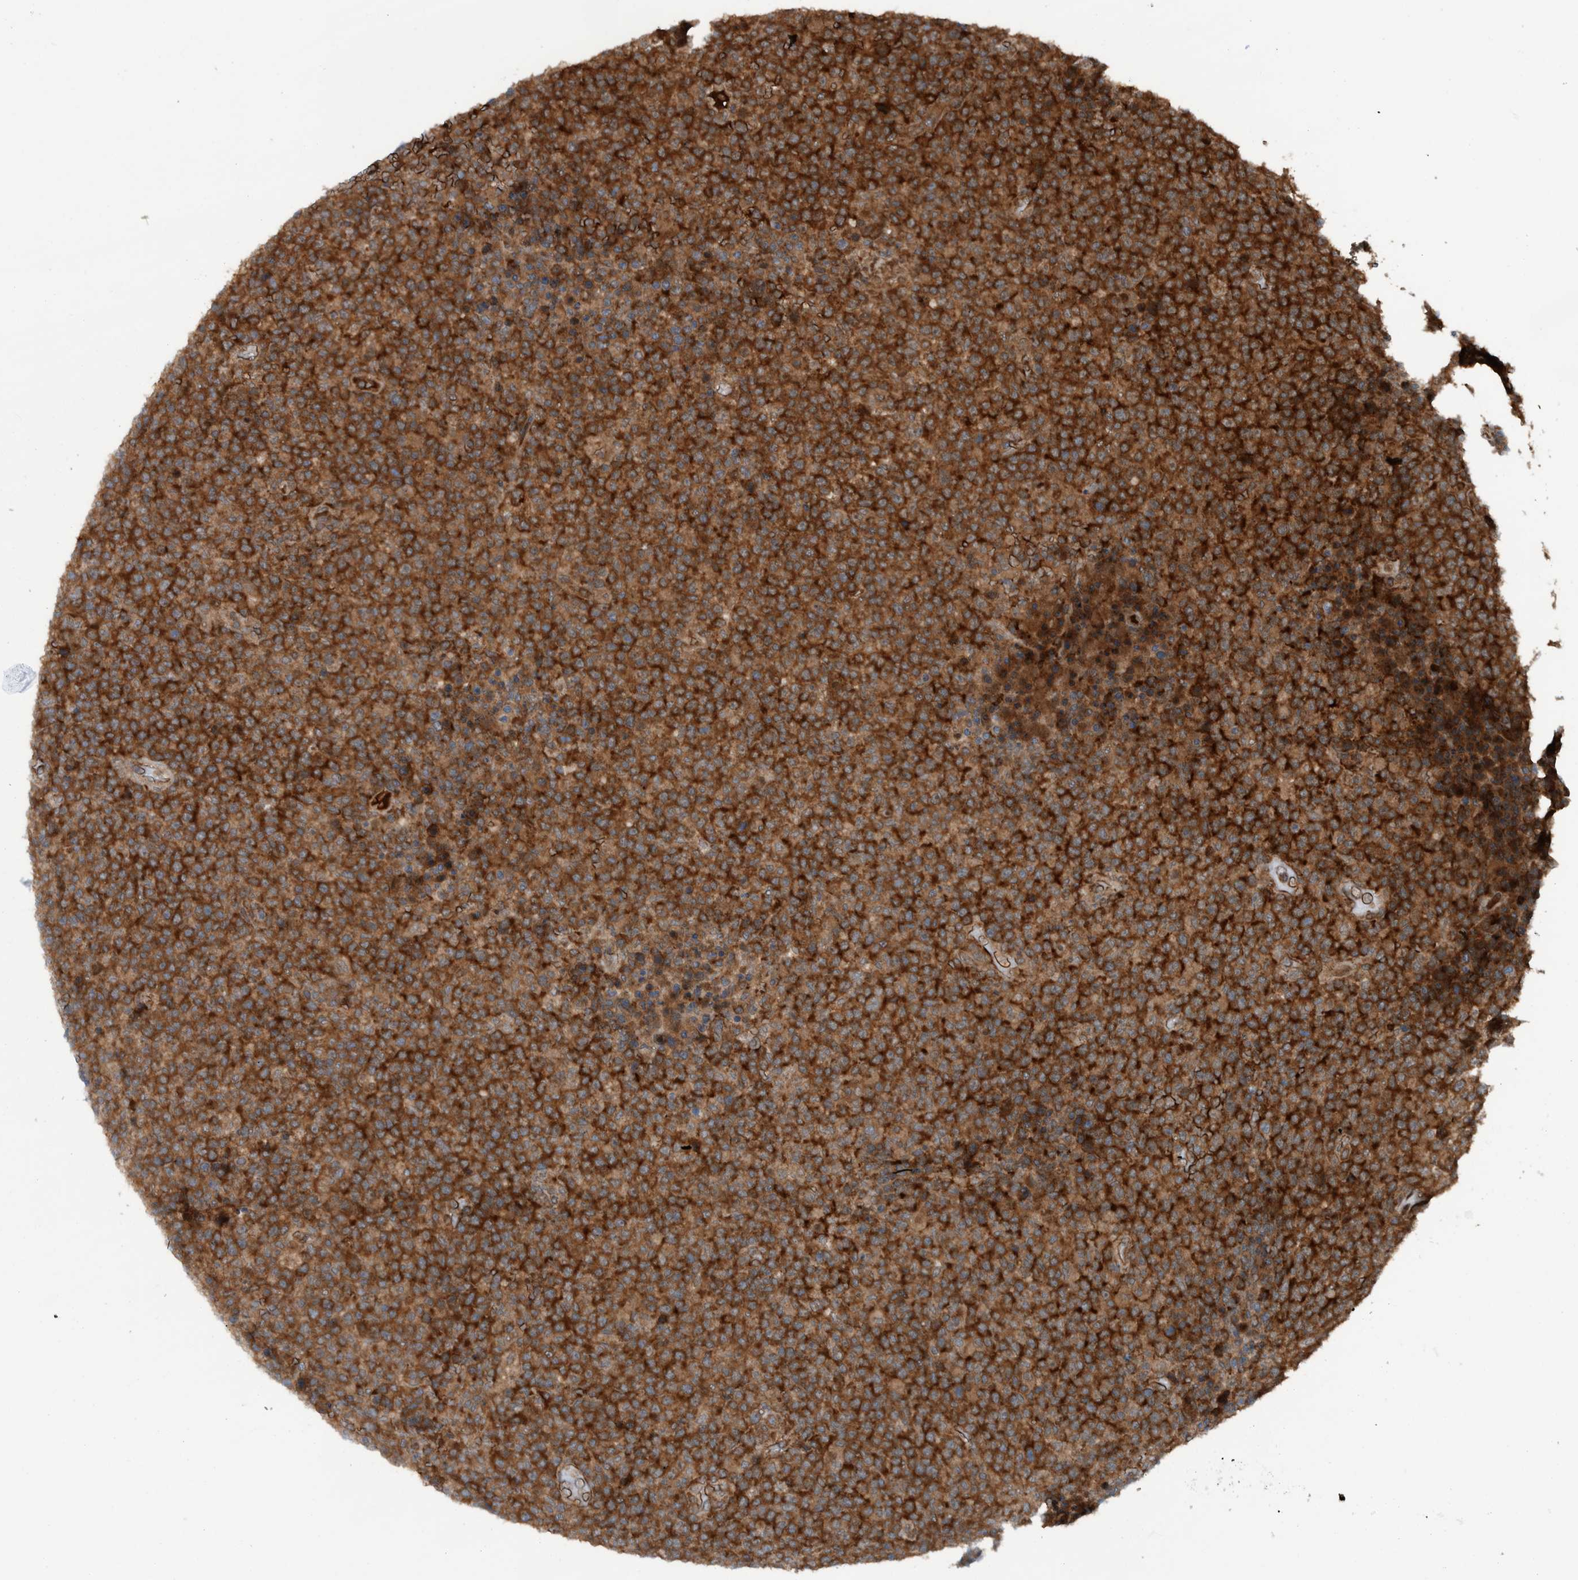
{"staining": {"intensity": "strong", "quantity": ">75%", "location": "cytoplasmic/membranous"}, "tissue": "lymphoma", "cell_type": "Tumor cells", "image_type": "cancer", "snomed": [{"axis": "morphology", "description": "Malignant lymphoma, non-Hodgkin's type, High grade"}, {"axis": "topography", "description": "Lymph node"}], "caption": "A high-resolution micrograph shows IHC staining of malignant lymphoma, non-Hodgkin's type (high-grade), which exhibits strong cytoplasmic/membranous staining in about >75% of tumor cells.", "gene": "CUEDC1", "patient": {"sex": "male", "age": 13}}